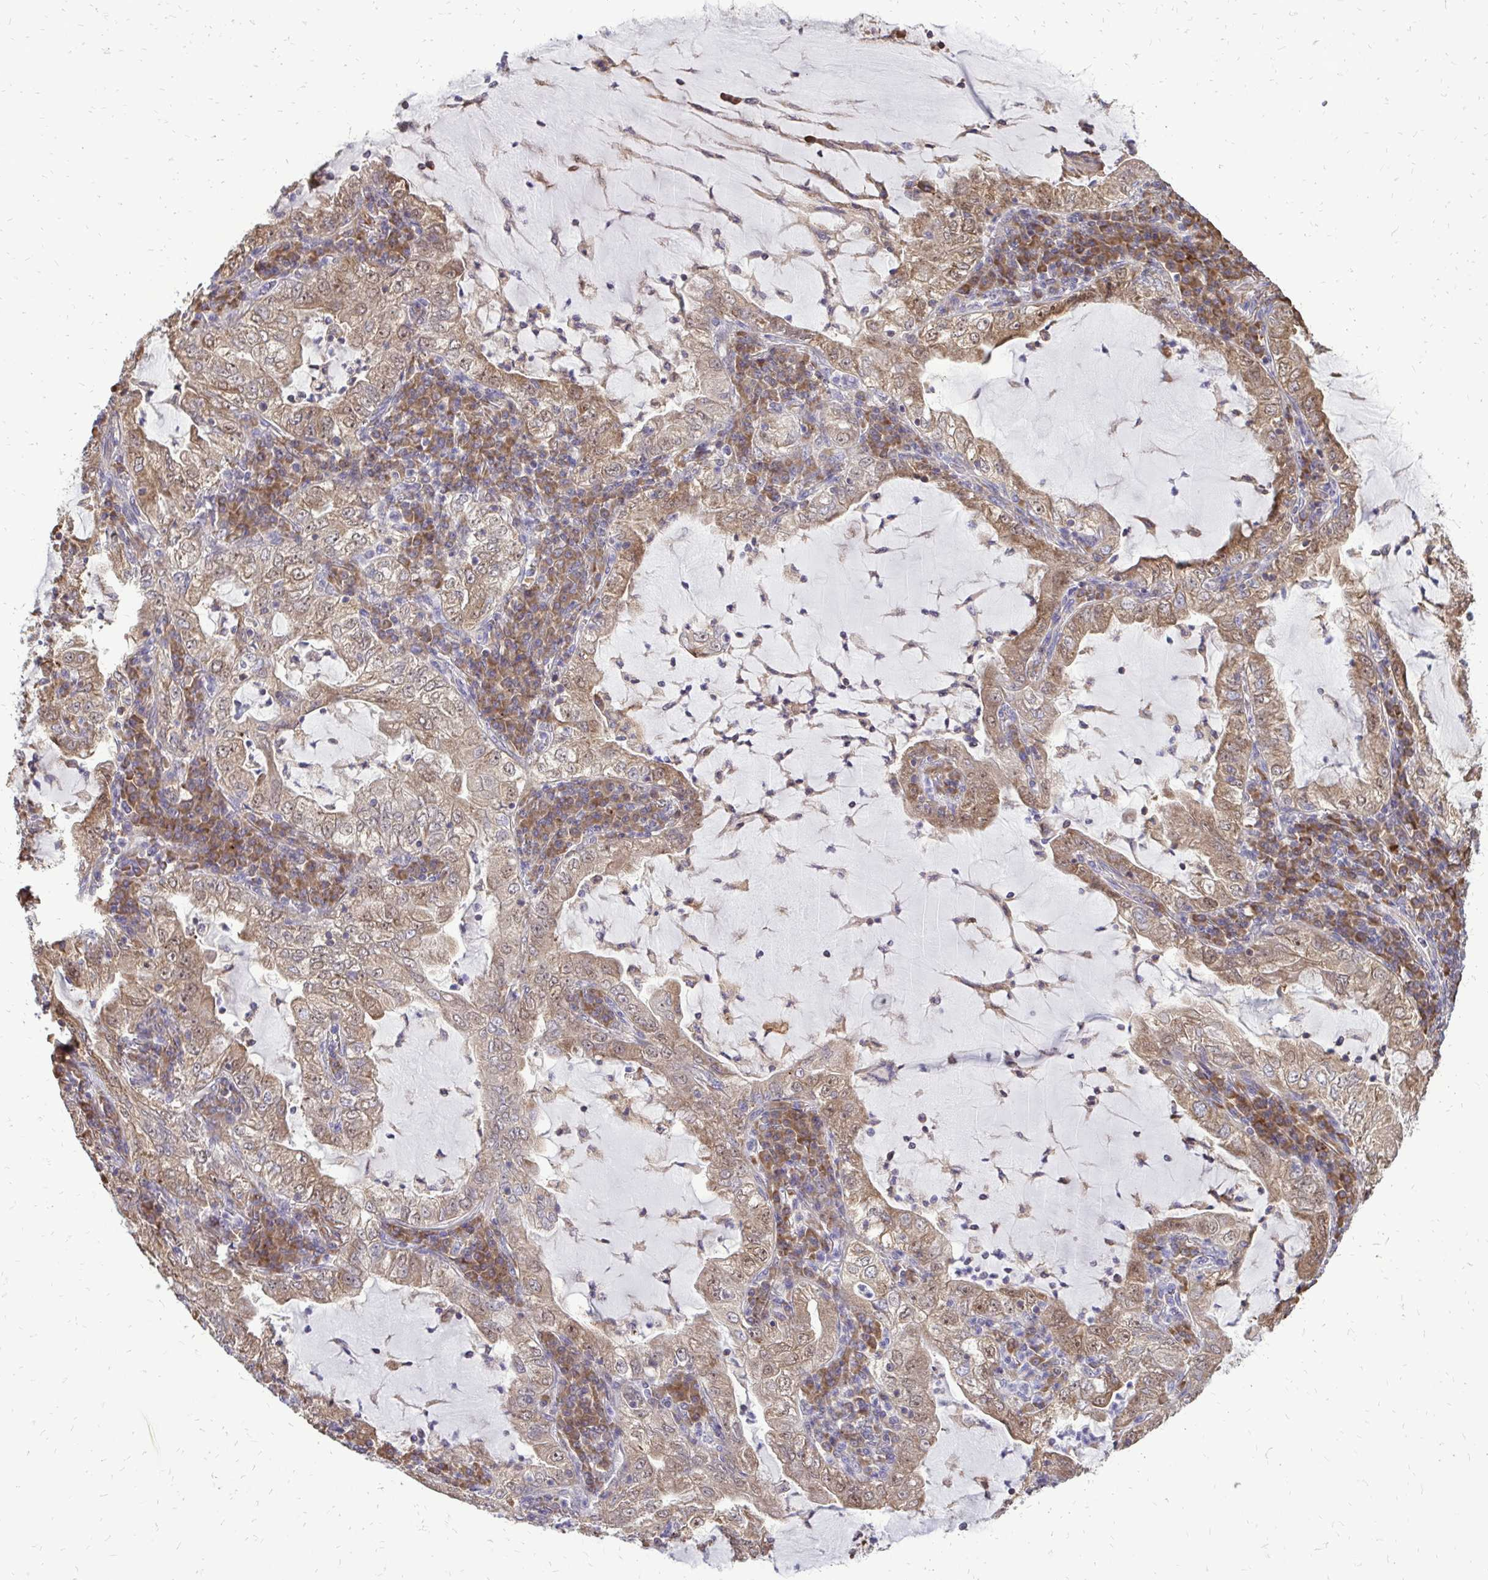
{"staining": {"intensity": "moderate", "quantity": "25%-75%", "location": "cytoplasmic/membranous,nuclear"}, "tissue": "lung cancer", "cell_type": "Tumor cells", "image_type": "cancer", "snomed": [{"axis": "morphology", "description": "Adenocarcinoma, NOS"}, {"axis": "topography", "description": "Lung"}], "caption": "Lung cancer (adenocarcinoma) stained for a protein (brown) reveals moderate cytoplasmic/membranous and nuclear positive staining in approximately 25%-75% of tumor cells.", "gene": "RPS3", "patient": {"sex": "female", "age": 73}}